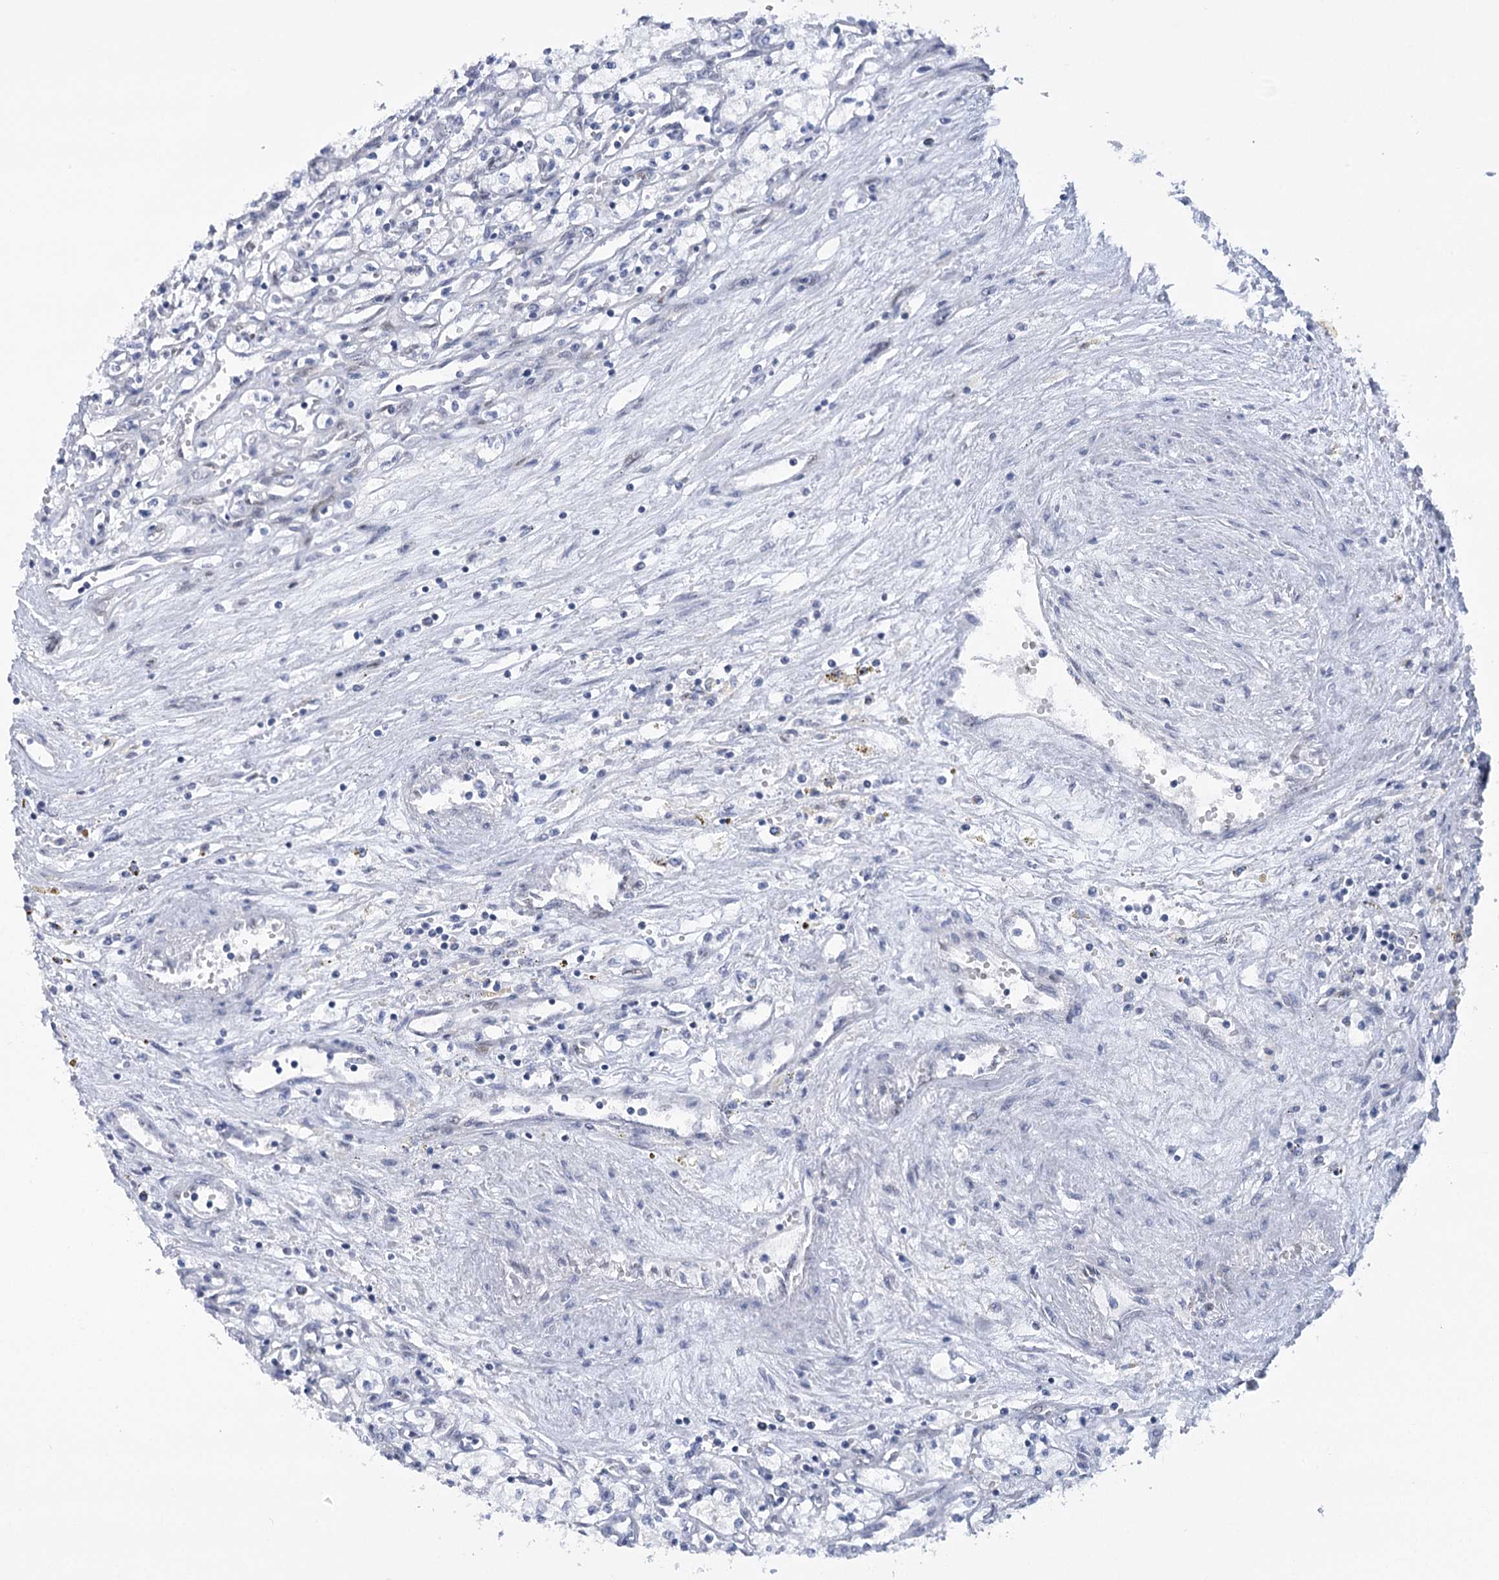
{"staining": {"intensity": "negative", "quantity": "none", "location": "none"}, "tissue": "renal cancer", "cell_type": "Tumor cells", "image_type": "cancer", "snomed": [{"axis": "morphology", "description": "Adenocarcinoma, NOS"}, {"axis": "topography", "description": "Kidney"}], "caption": "A micrograph of renal cancer stained for a protein demonstrates no brown staining in tumor cells.", "gene": "HNRNPA0", "patient": {"sex": "male", "age": 59}}